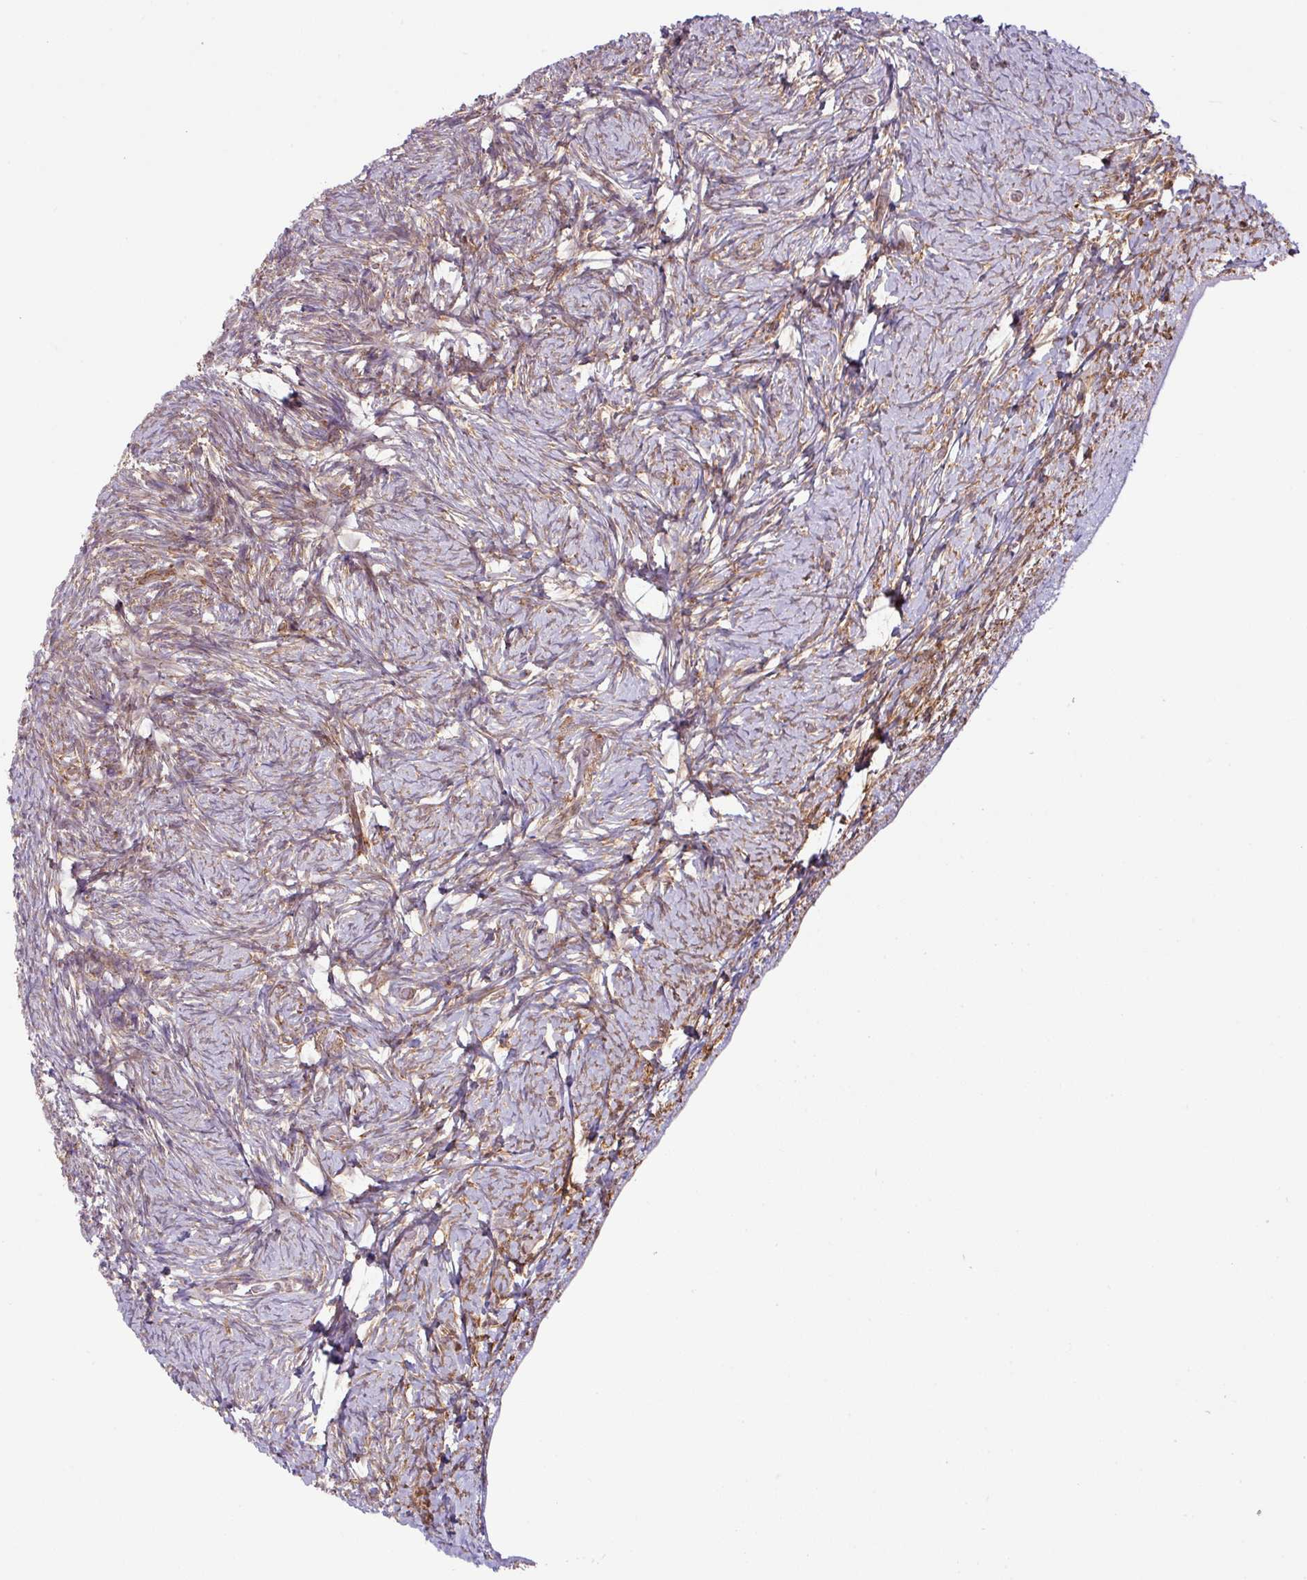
{"staining": {"intensity": "moderate", "quantity": ">75%", "location": "cytoplasmic/membranous"}, "tissue": "ovary", "cell_type": "Ovarian stroma cells", "image_type": "normal", "snomed": [{"axis": "morphology", "description": "Normal tissue, NOS"}, {"axis": "topography", "description": "Ovary"}], "caption": "Immunohistochemistry image of normal ovary: ovary stained using IHC exhibits medium levels of moderate protein expression localized specifically in the cytoplasmic/membranous of ovarian stroma cells, appearing as a cytoplasmic/membranous brown color.", "gene": "SLC39A7", "patient": {"sex": "female", "age": 39}}